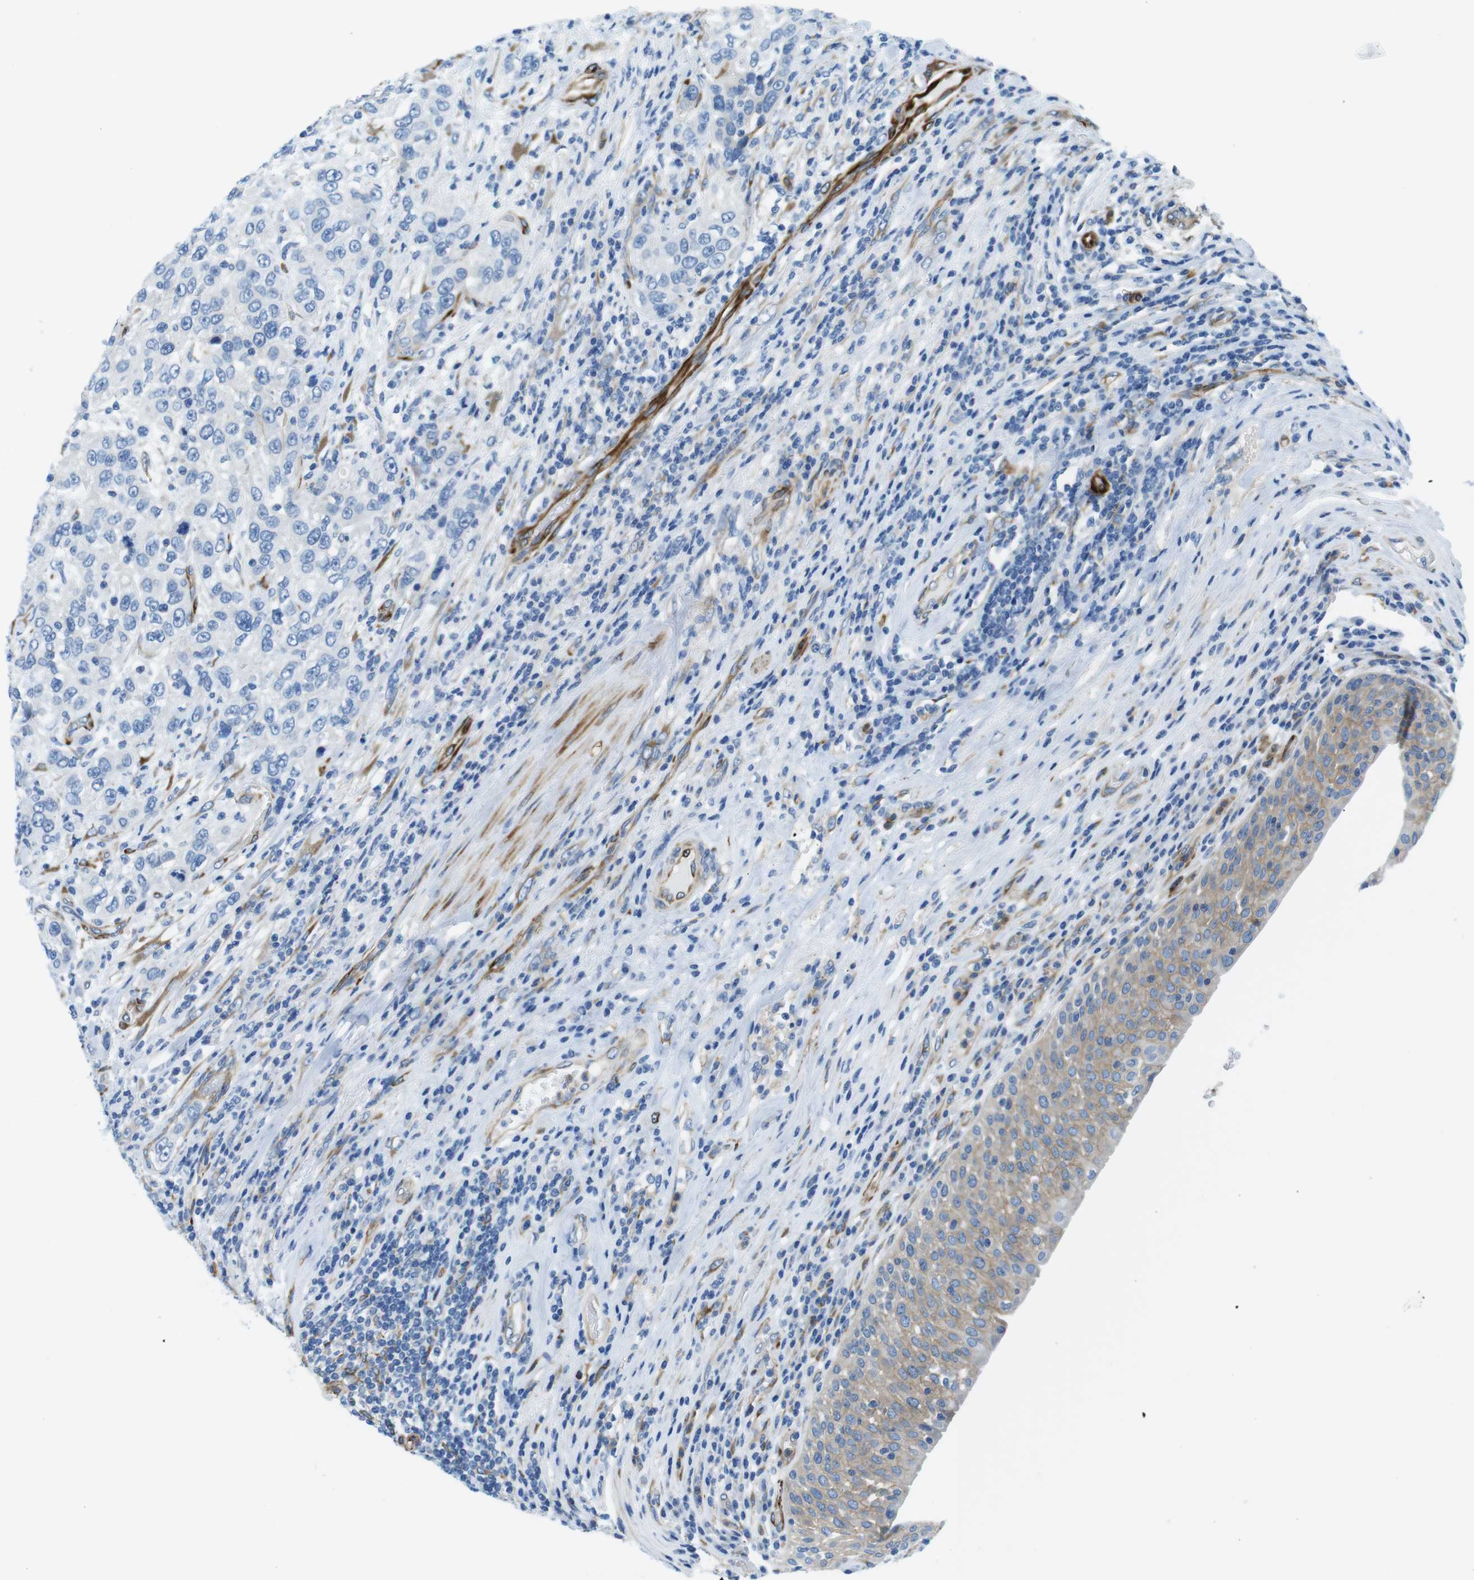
{"staining": {"intensity": "negative", "quantity": "none", "location": "none"}, "tissue": "urothelial cancer", "cell_type": "Tumor cells", "image_type": "cancer", "snomed": [{"axis": "morphology", "description": "Urothelial carcinoma, High grade"}, {"axis": "topography", "description": "Urinary bladder"}], "caption": "Immunohistochemistry histopathology image of human urothelial cancer stained for a protein (brown), which exhibits no expression in tumor cells.", "gene": "EMP2", "patient": {"sex": "female", "age": 80}}